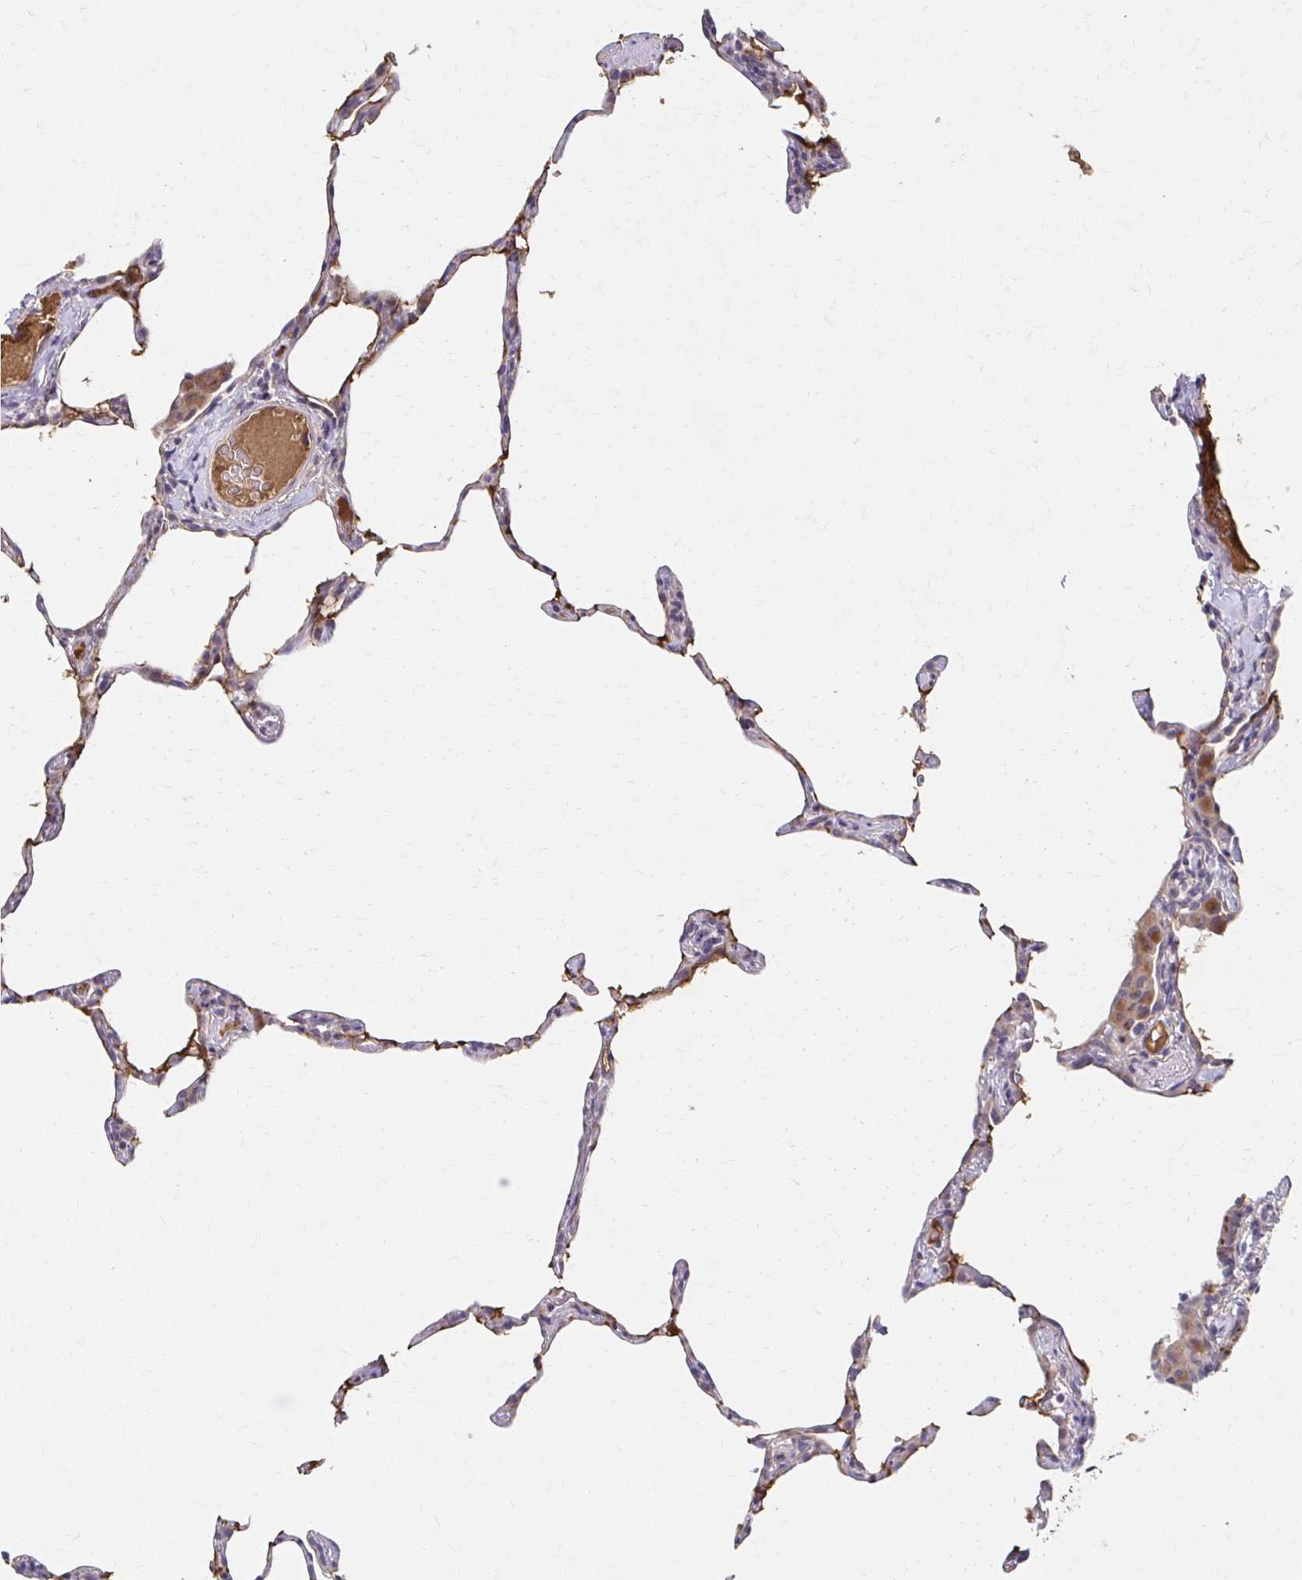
{"staining": {"intensity": "negative", "quantity": "none", "location": "none"}, "tissue": "lung", "cell_type": "Alveolar cells", "image_type": "normal", "snomed": [{"axis": "morphology", "description": "Normal tissue, NOS"}, {"axis": "topography", "description": "Lung"}], "caption": "IHC micrograph of benign lung: human lung stained with DAB (3,3'-diaminobenzidine) exhibits no significant protein staining in alveolar cells.", "gene": "HMGCS2", "patient": {"sex": "female", "age": 57}}